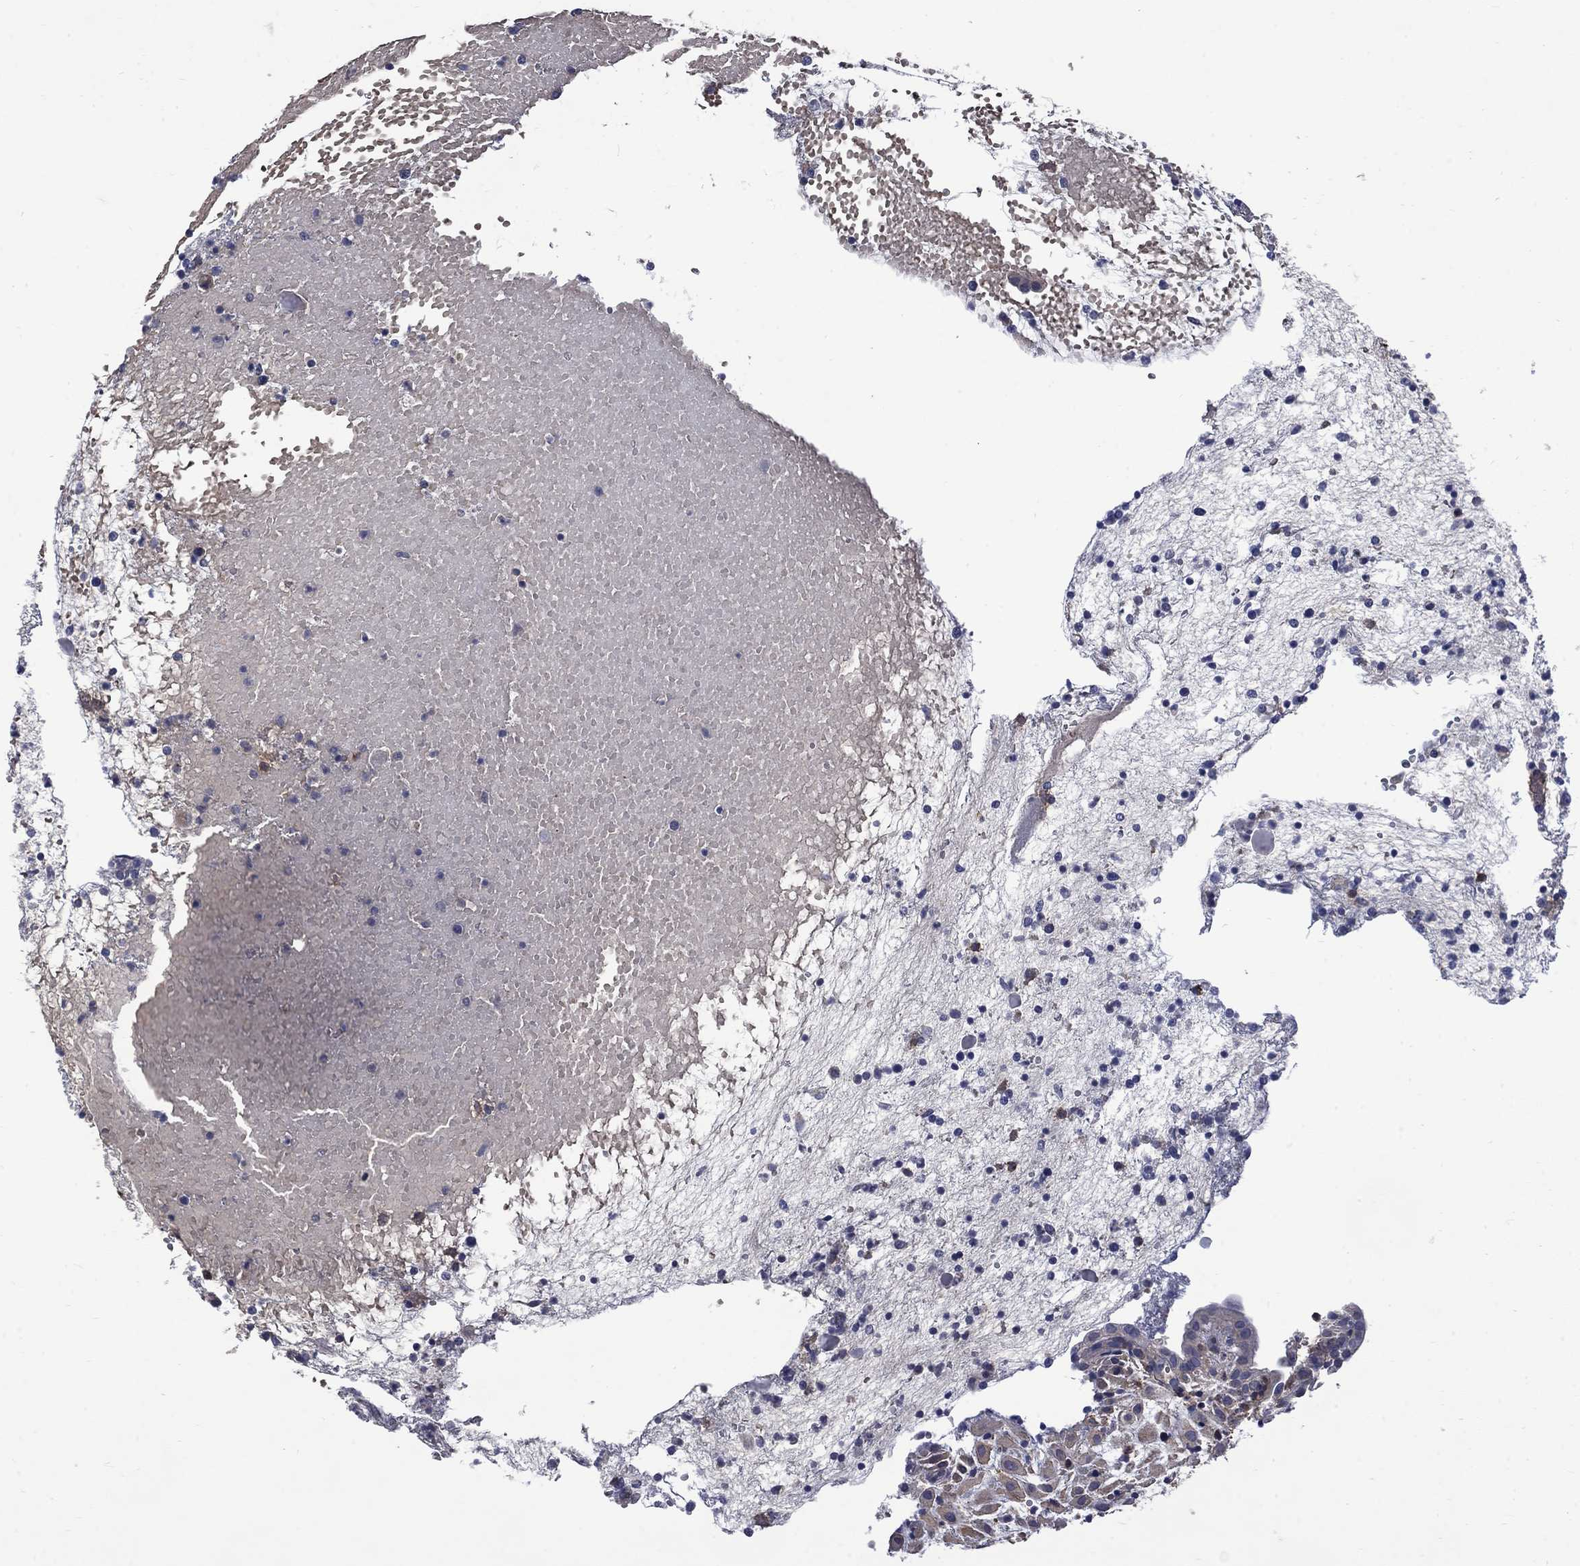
{"staining": {"intensity": "weak", "quantity": ">75%", "location": "cytoplasmic/membranous"}, "tissue": "placenta", "cell_type": "Decidual cells", "image_type": "normal", "snomed": [{"axis": "morphology", "description": "Normal tissue, NOS"}, {"axis": "topography", "description": "Placenta"}], "caption": "Placenta stained with a brown dye shows weak cytoplasmic/membranous positive staining in approximately >75% of decidual cells.", "gene": "HSPA12A", "patient": {"sex": "female", "age": 24}}